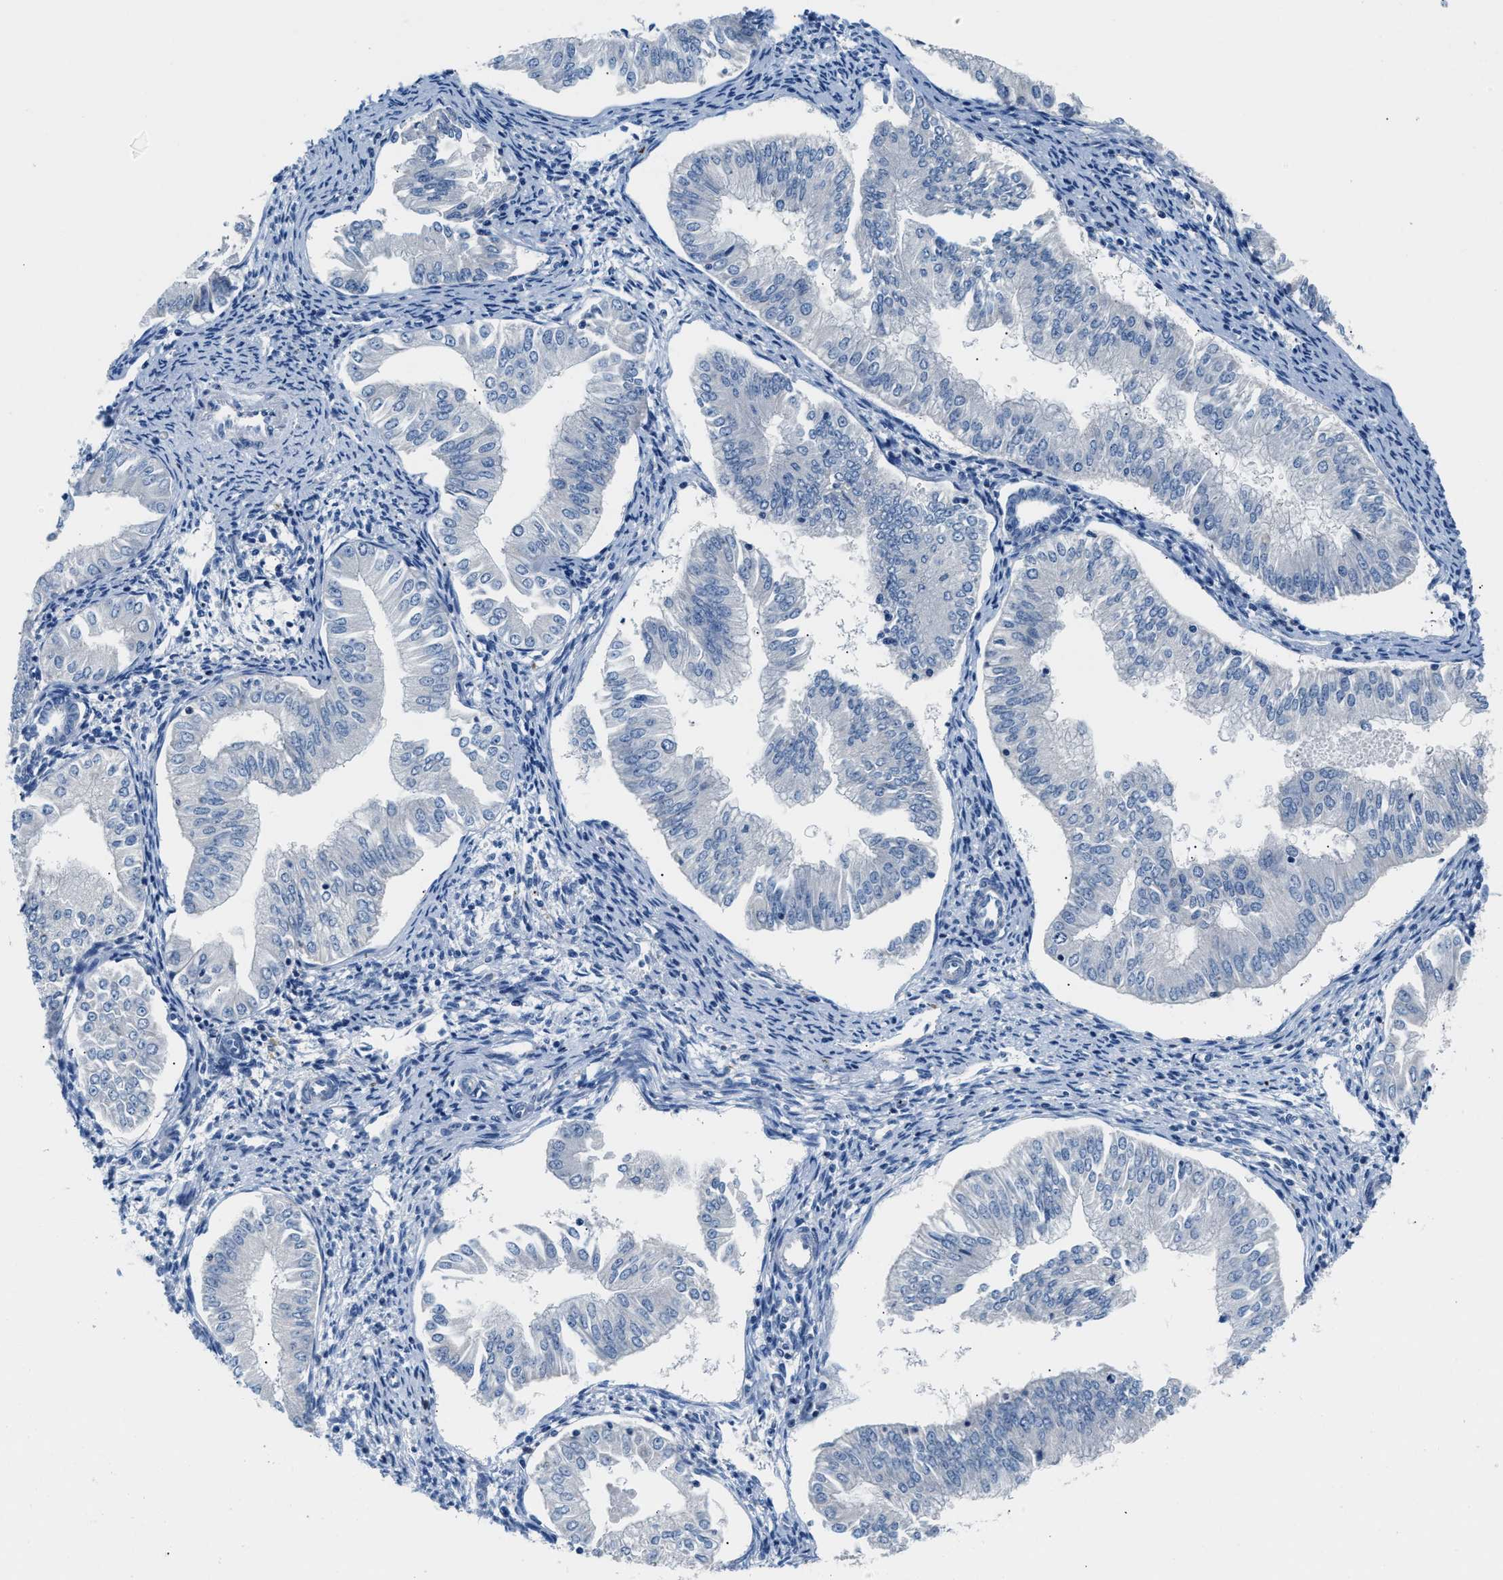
{"staining": {"intensity": "negative", "quantity": "none", "location": "none"}, "tissue": "endometrial cancer", "cell_type": "Tumor cells", "image_type": "cancer", "snomed": [{"axis": "morphology", "description": "Normal tissue, NOS"}, {"axis": "morphology", "description": "Adenocarcinoma, NOS"}, {"axis": "topography", "description": "Endometrium"}], "caption": "This is an immunohistochemistry (IHC) photomicrograph of human endometrial cancer (adenocarcinoma). There is no staining in tumor cells.", "gene": "TUT7", "patient": {"sex": "female", "age": 53}}